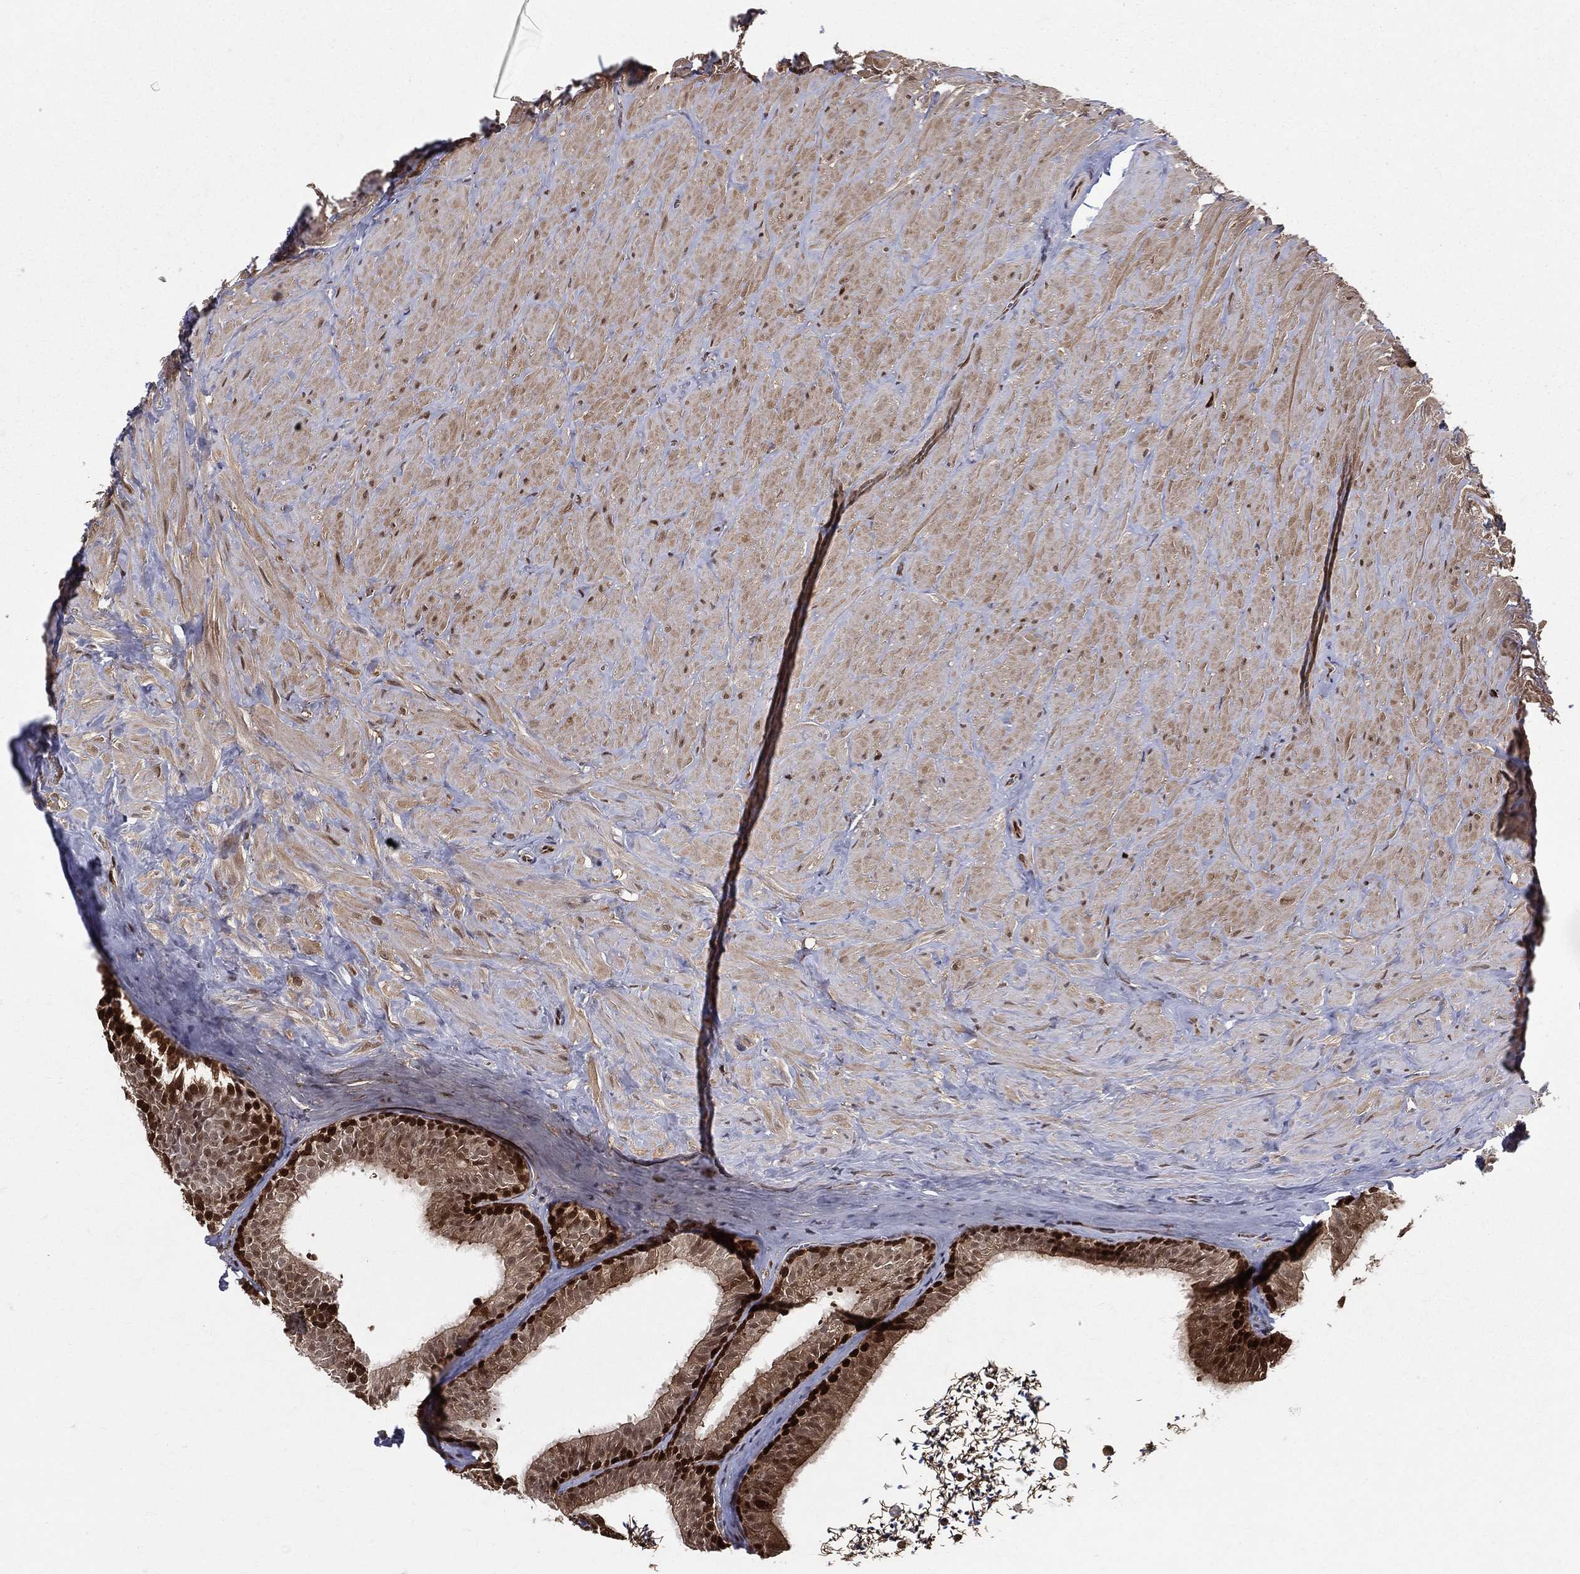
{"staining": {"intensity": "strong", "quantity": ">75%", "location": "cytoplasmic/membranous,nuclear"}, "tissue": "epididymis", "cell_type": "Glandular cells", "image_type": "normal", "snomed": [{"axis": "morphology", "description": "Normal tissue, NOS"}, {"axis": "topography", "description": "Epididymis"}], "caption": "Normal epididymis demonstrates strong cytoplasmic/membranous,nuclear positivity in about >75% of glandular cells.", "gene": "ENO1", "patient": {"sex": "male", "age": 32}}